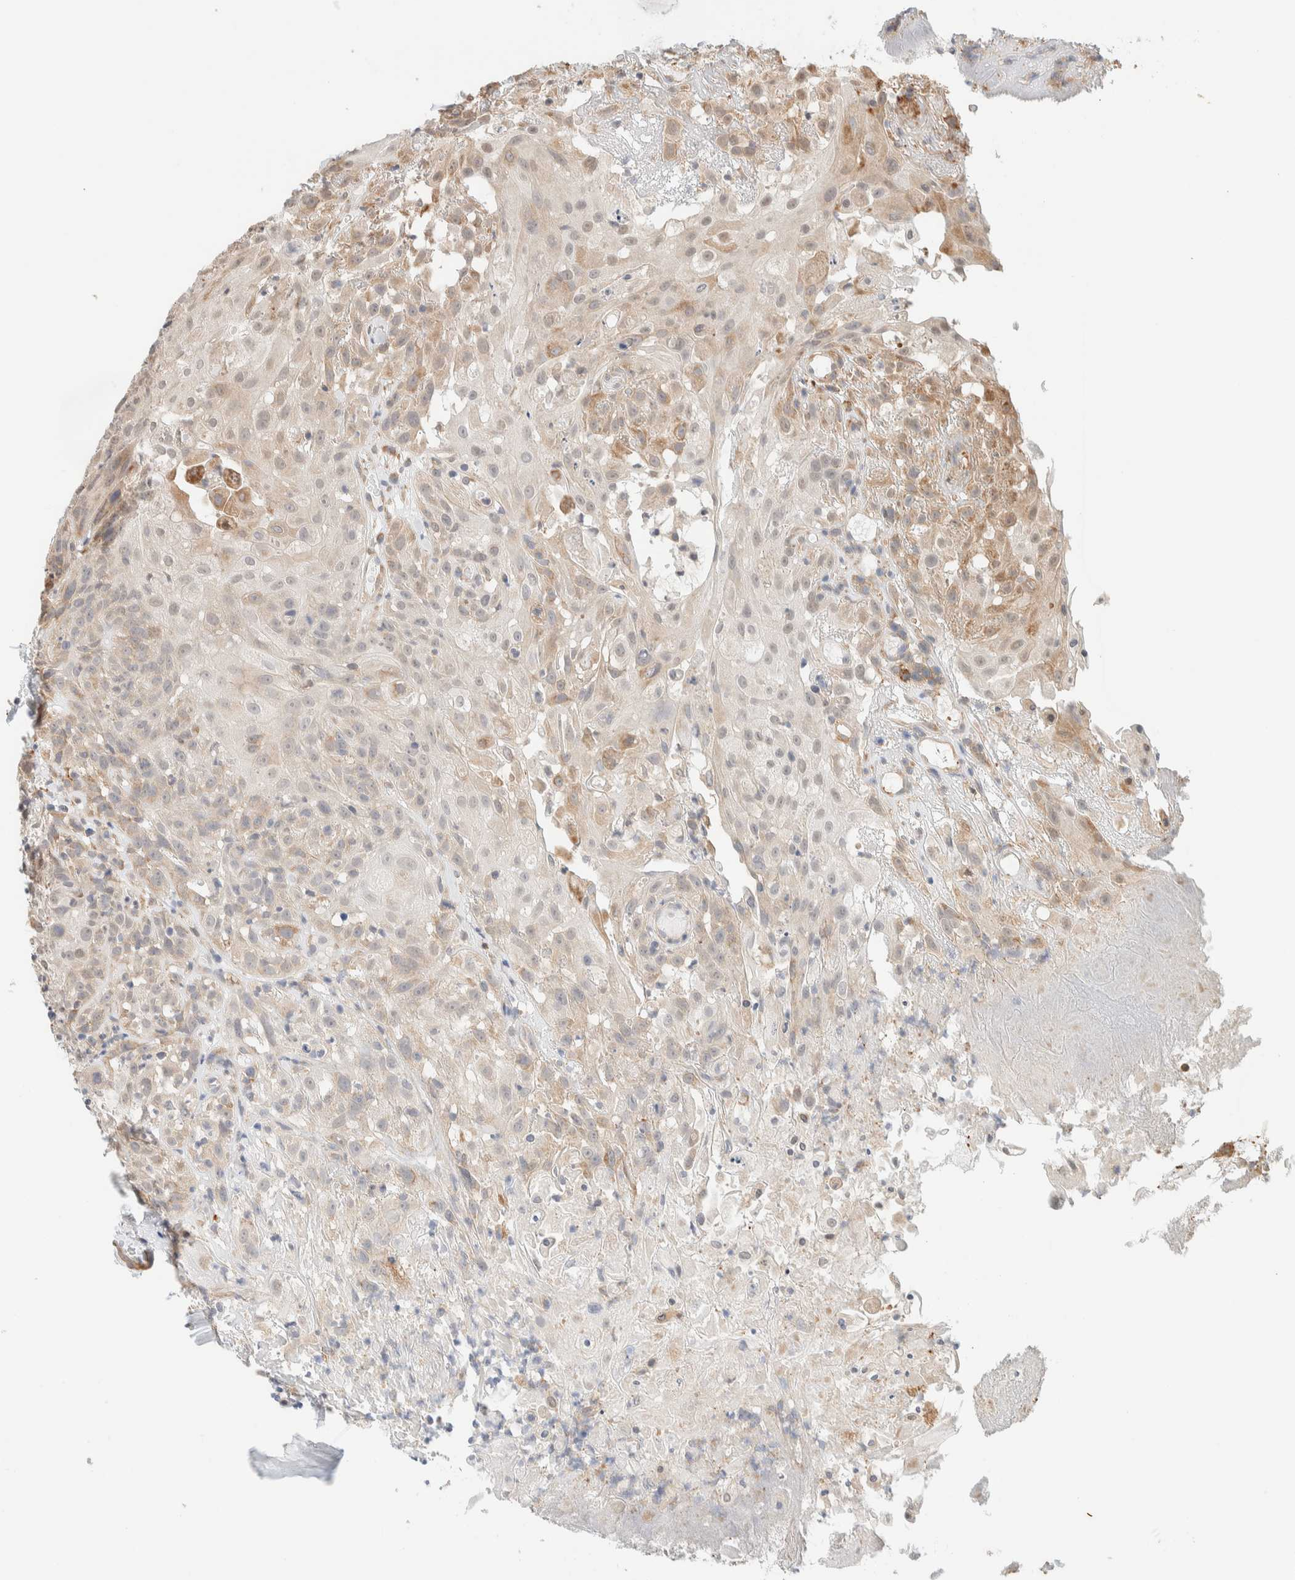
{"staining": {"intensity": "weak", "quantity": "<25%", "location": "cytoplasmic/membranous,nuclear"}, "tissue": "oral mucosa", "cell_type": "Squamous epithelial cells", "image_type": "normal", "snomed": [{"axis": "morphology", "description": "Normal tissue, NOS"}, {"axis": "topography", "description": "Oral tissue"}], "caption": "High magnification brightfield microscopy of normal oral mucosa stained with DAB (brown) and counterstained with hematoxylin (blue): squamous epithelial cells show no significant positivity. (DAB (3,3'-diaminobenzidine) immunohistochemistry, high magnification).", "gene": "INTS1", "patient": {"sex": "male", "age": 60}}